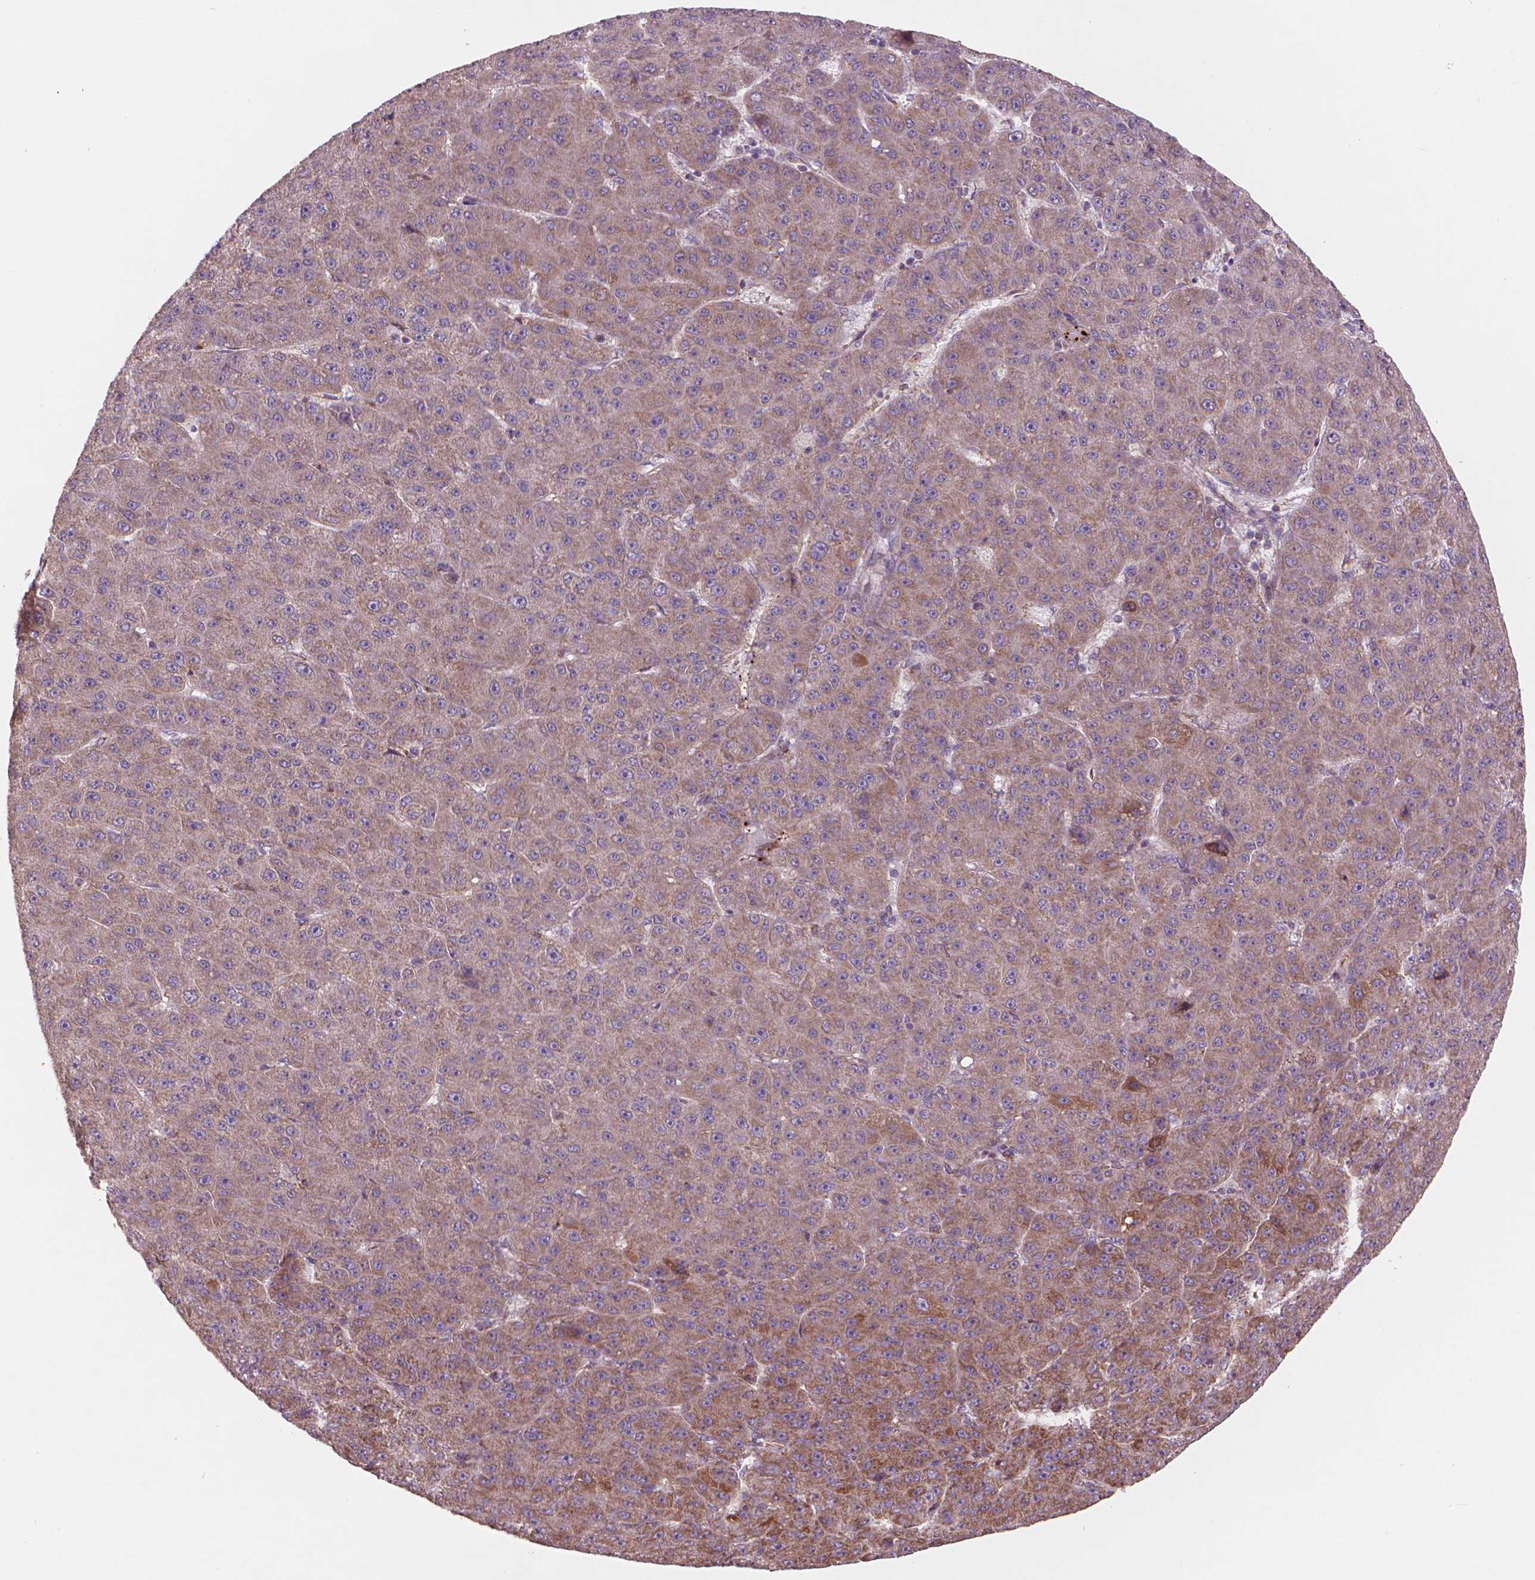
{"staining": {"intensity": "weak", "quantity": ">75%", "location": "cytoplasmic/membranous"}, "tissue": "liver cancer", "cell_type": "Tumor cells", "image_type": "cancer", "snomed": [{"axis": "morphology", "description": "Carcinoma, Hepatocellular, NOS"}, {"axis": "topography", "description": "Liver"}], "caption": "Immunohistochemical staining of hepatocellular carcinoma (liver) displays weak cytoplasmic/membranous protein positivity in approximately >75% of tumor cells.", "gene": "NLRX1", "patient": {"sex": "male", "age": 67}}